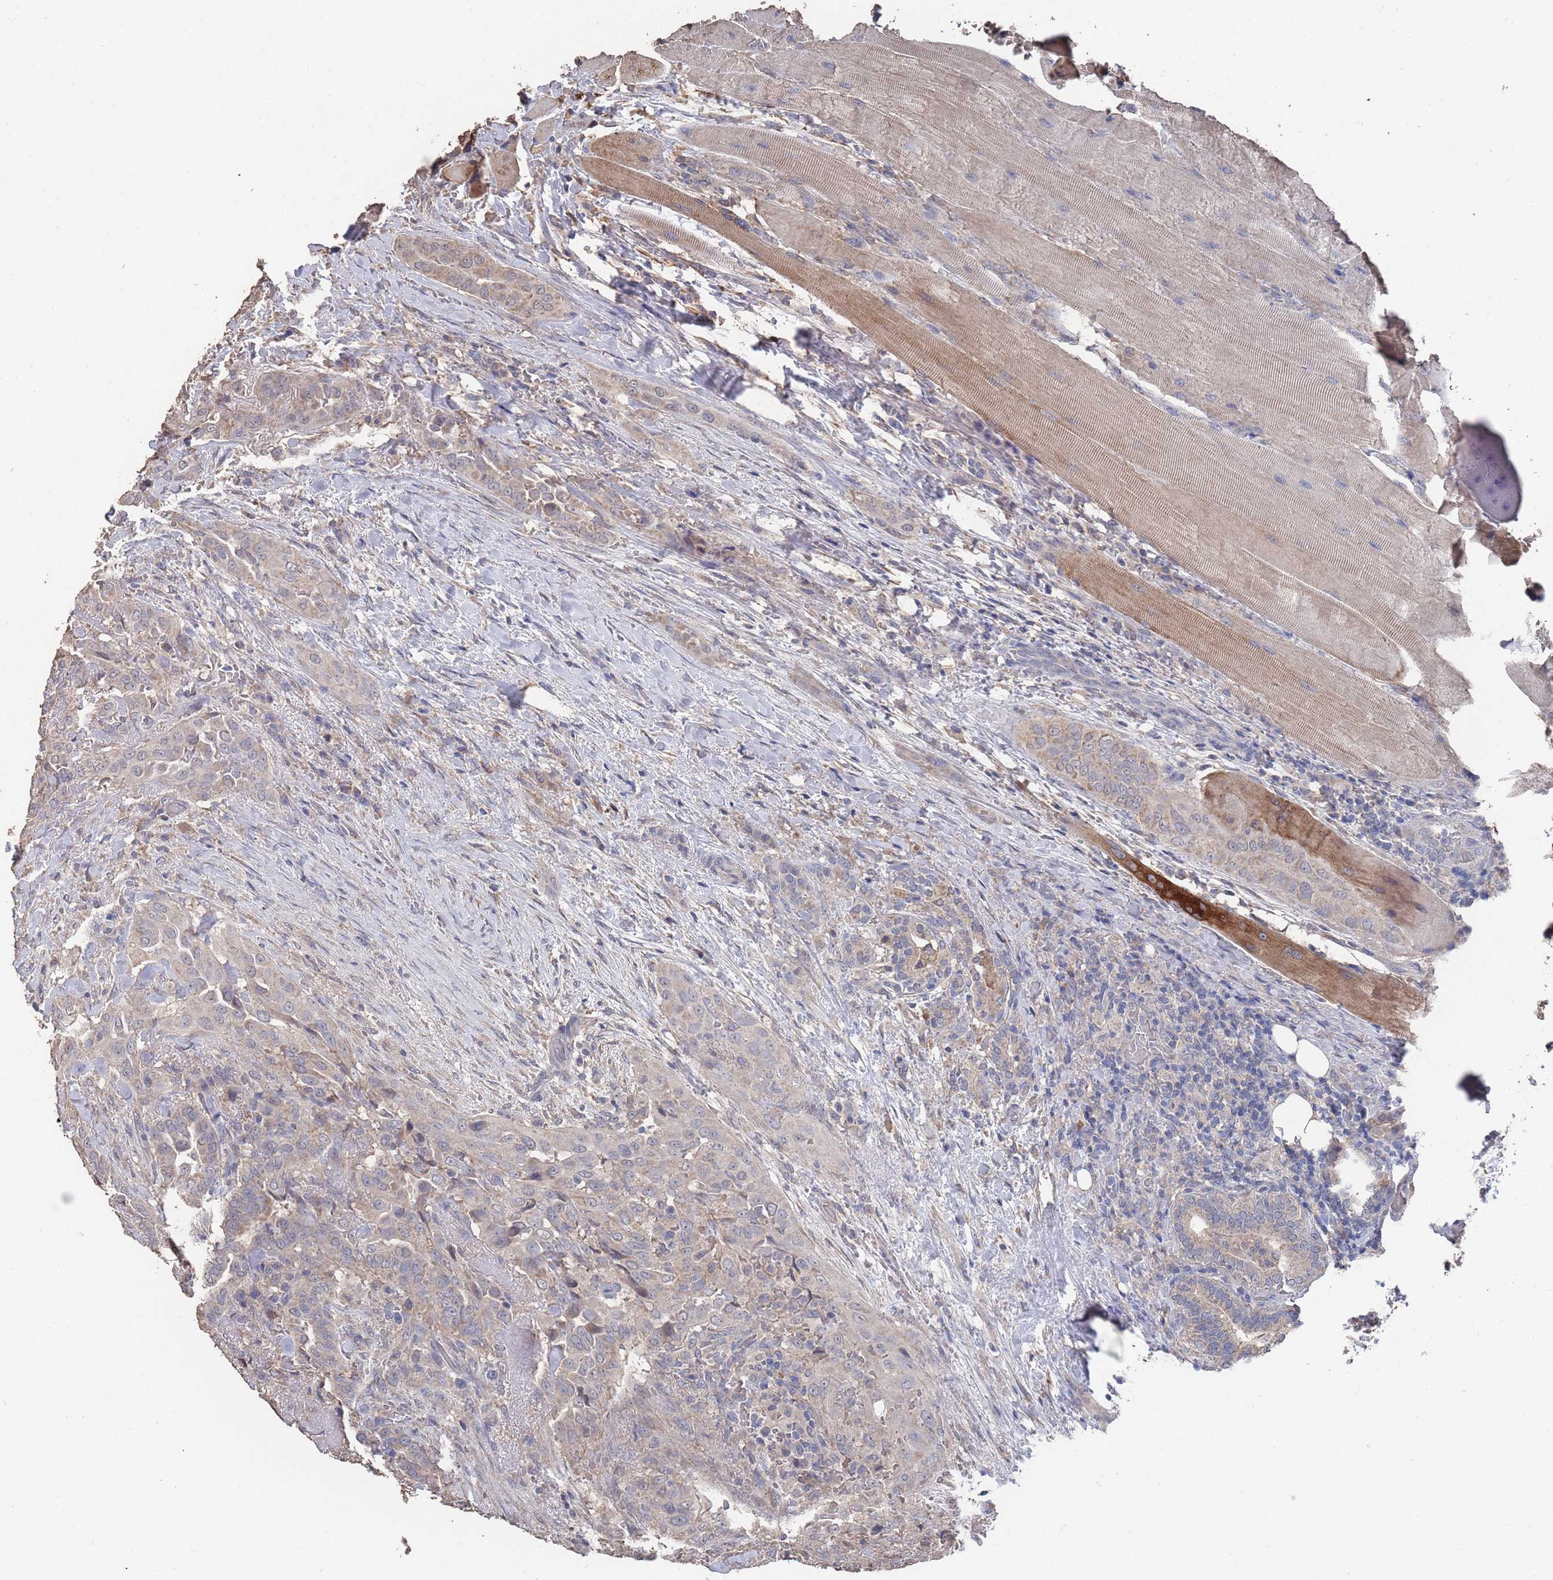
{"staining": {"intensity": "moderate", "quantity": "<25%", "location": "cytoplasmic/membranous"}, "tissue": "thyroid cancer", "cell_type": "Tumor cells", "image_type": "cancer", "snomed": [{"axis": "morphology", "description": "Papillary adenocarcinoma, NOS"}, {"axis": "topography", "description": "Thyroid gland"}], "caption": "The histopathology image demonstrates immunohistochemical staining of thyroid cancer. There is moderate cytoplasmic/membranous staining is appreciated in approximately <25% of tumor cells.", "gene": "BTBD18", "patient": {"sex": "male", "age": 61}}